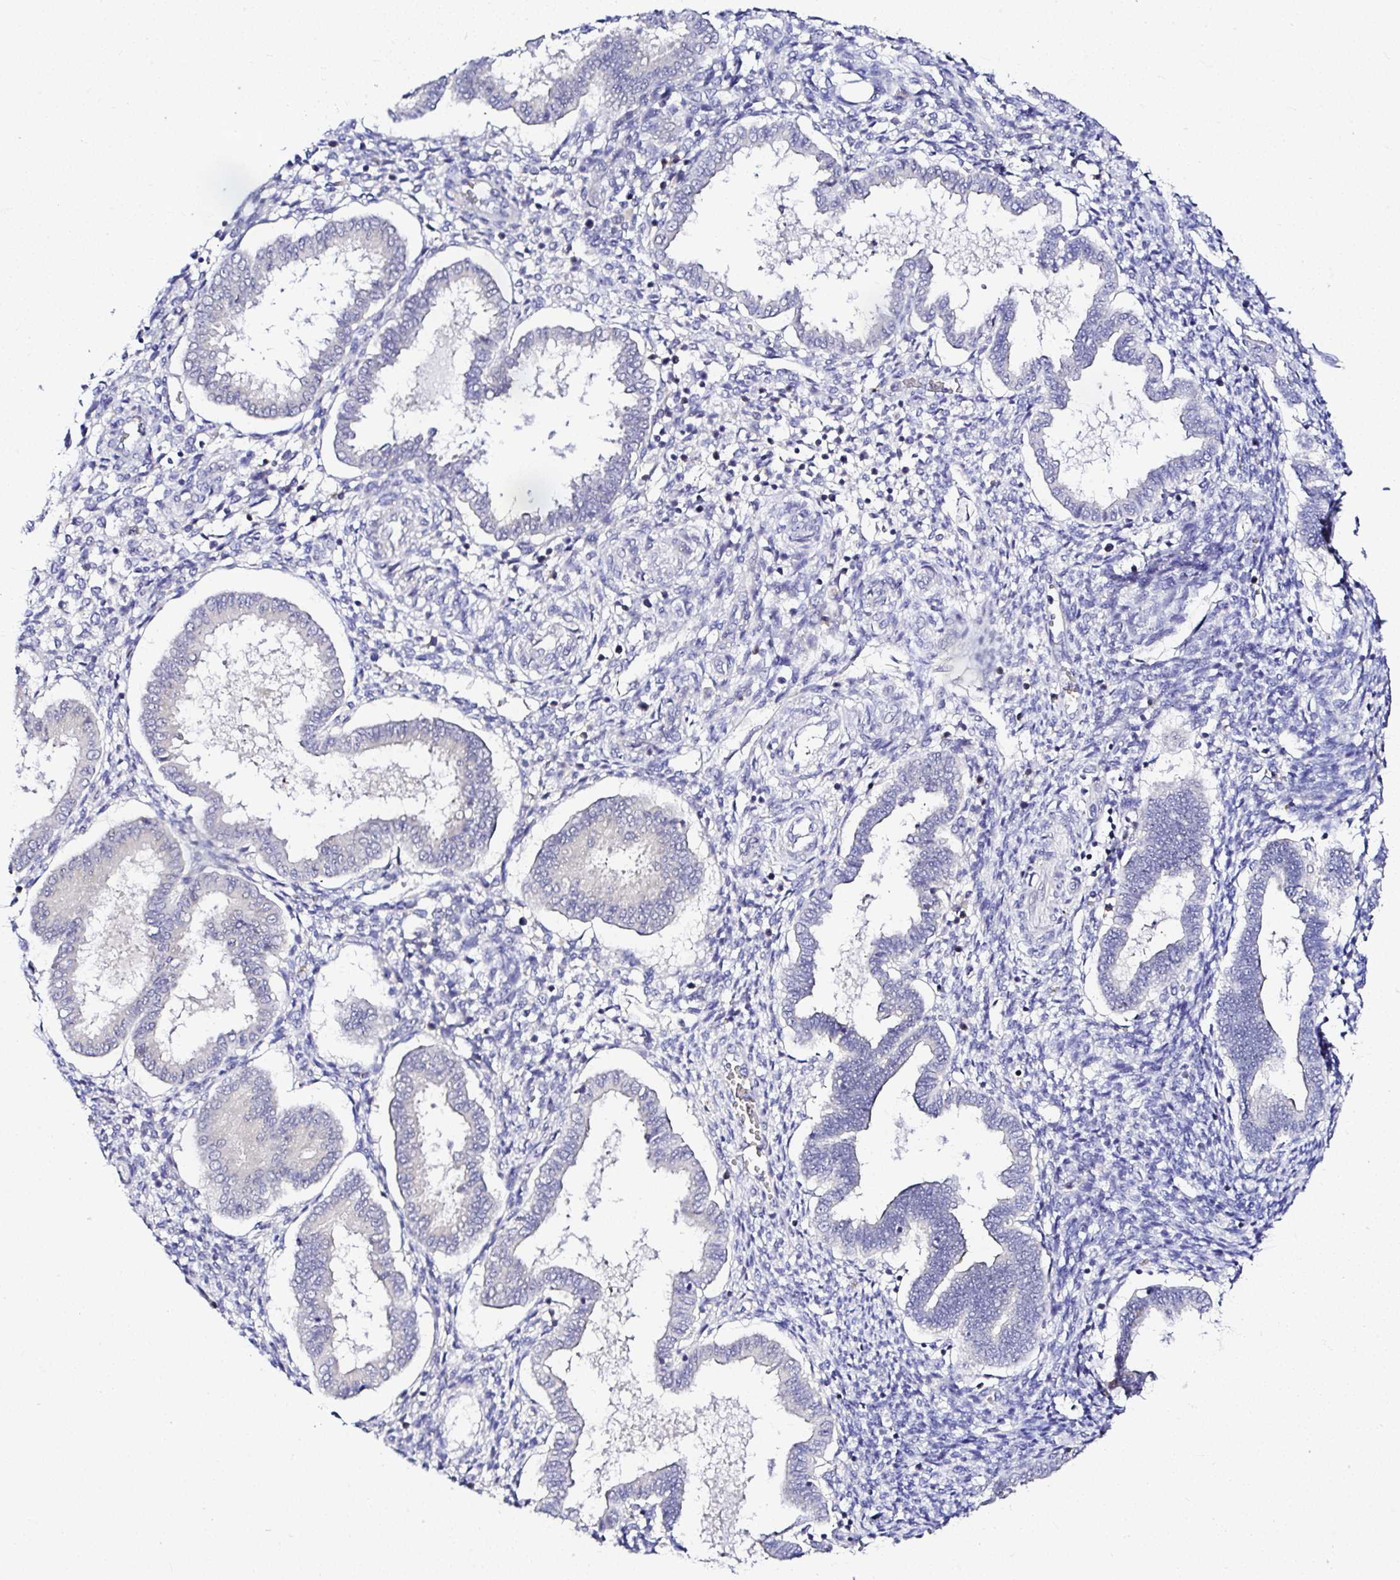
{"staining": {"intensity": "negative", "quantity": "none", "location": "none"}, "tissue": "endometrium", "cell_type": "Cells in endometrial stroma", "image_type": "normal", "snomed": [{"axis": "morphology", "description": "Normal tissue, NOS"}, {"axis": "topography", "description": "Endometrium"}], "caption": "Human endometrium stained for a protein using immunohistochemistry (IHC) exhibits no positivity in cells in endometrial stroma.", "gene": "DEPDC5", "patient": {"sex": "female", "age": 24}}